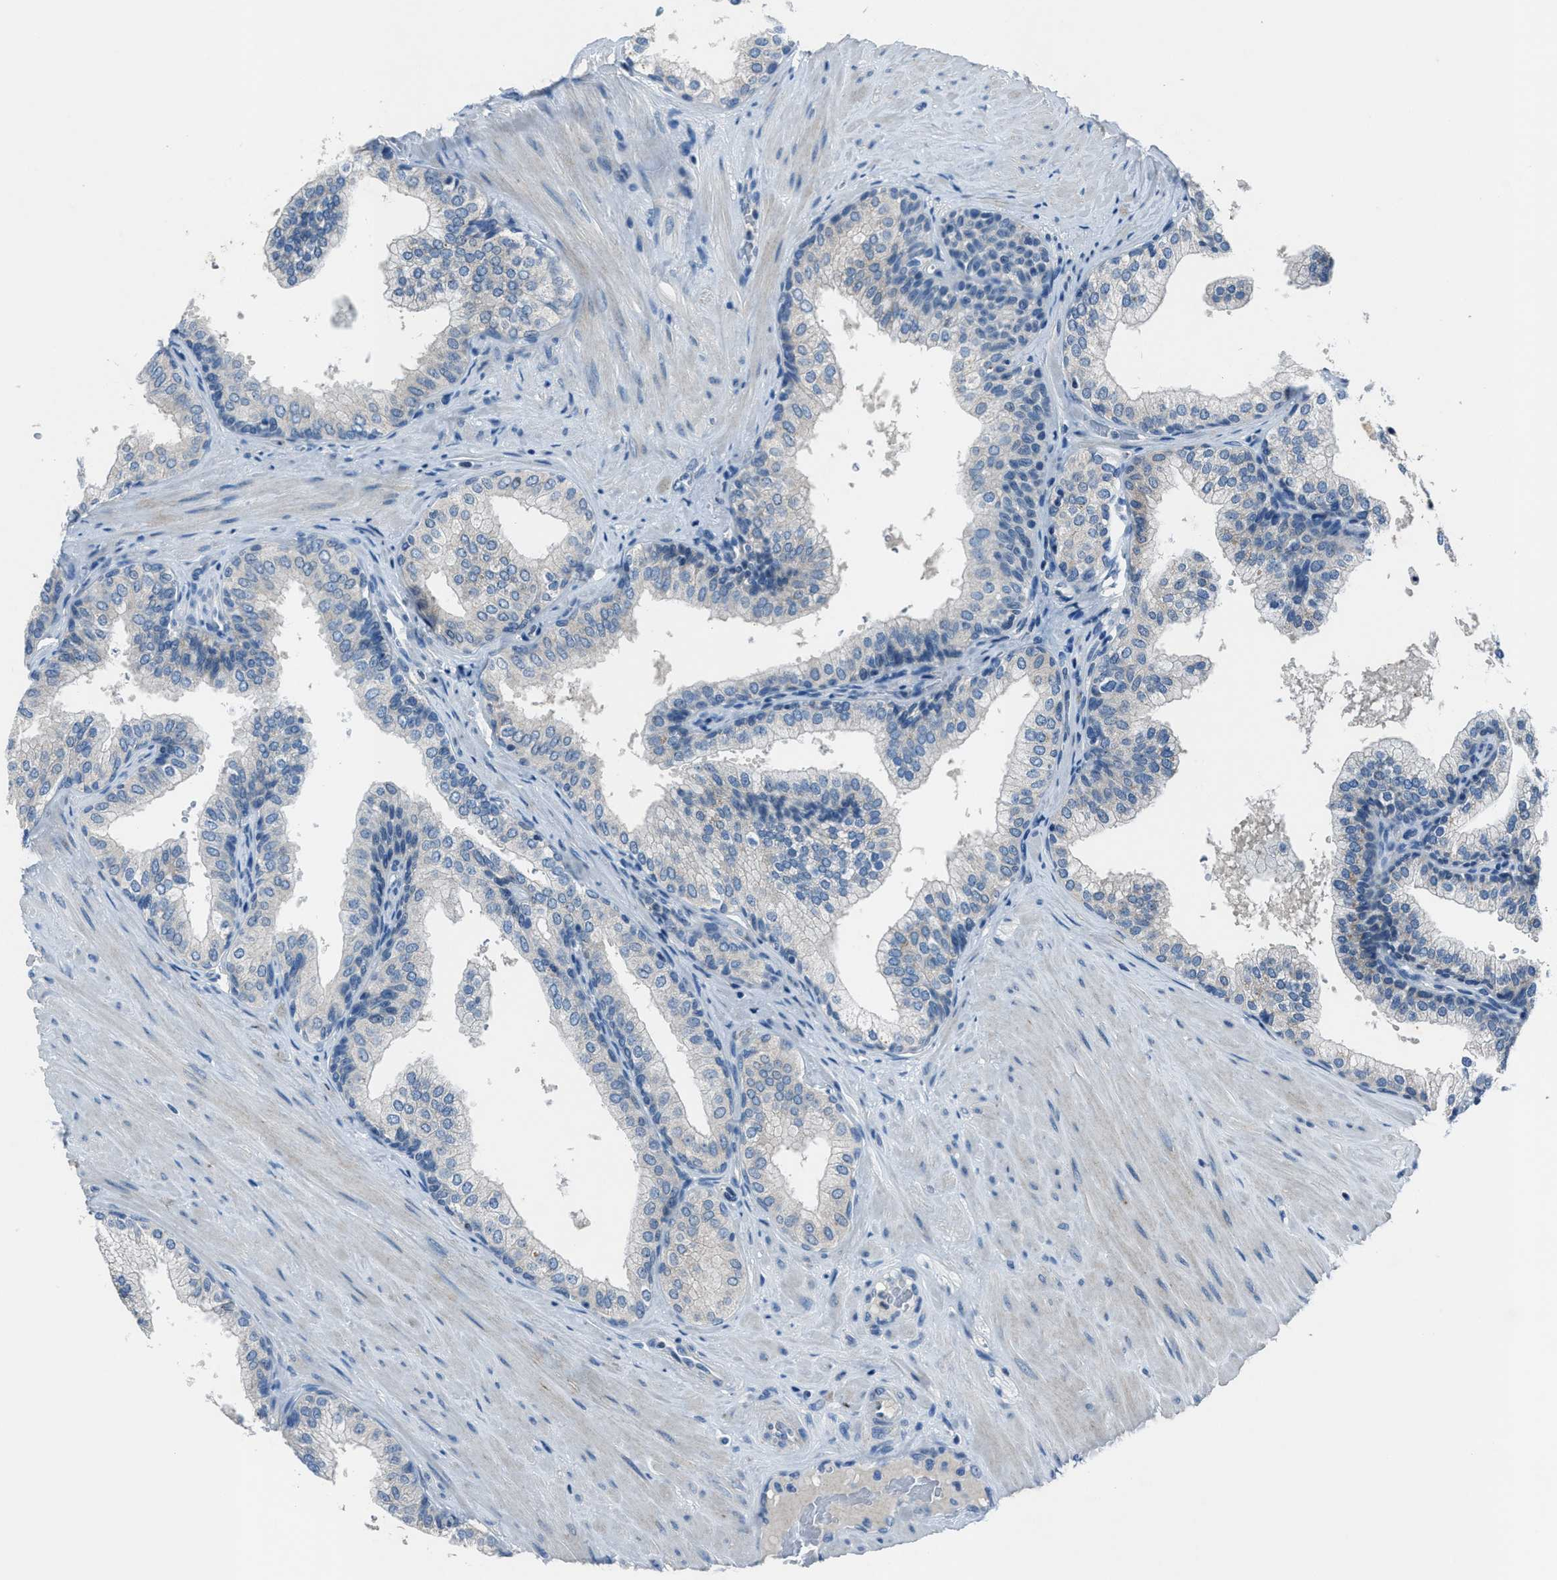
{"staining": {"intensity": "negative", "quantity": "none", "location": "none"}, "tissue": "prostate", "cell_type": "Glandular cells", "image_type": "normal", "snomed": [{"axis": "morphology", "description": "Normal tissue, NOS"}, {"axis": "topography", "description": "Prostate"}], "caption": "Glandular cells show no significant expression in unremarkable prostate.", "gene": "ADAM2", "patient": {"sex": "male", "age": 60}}